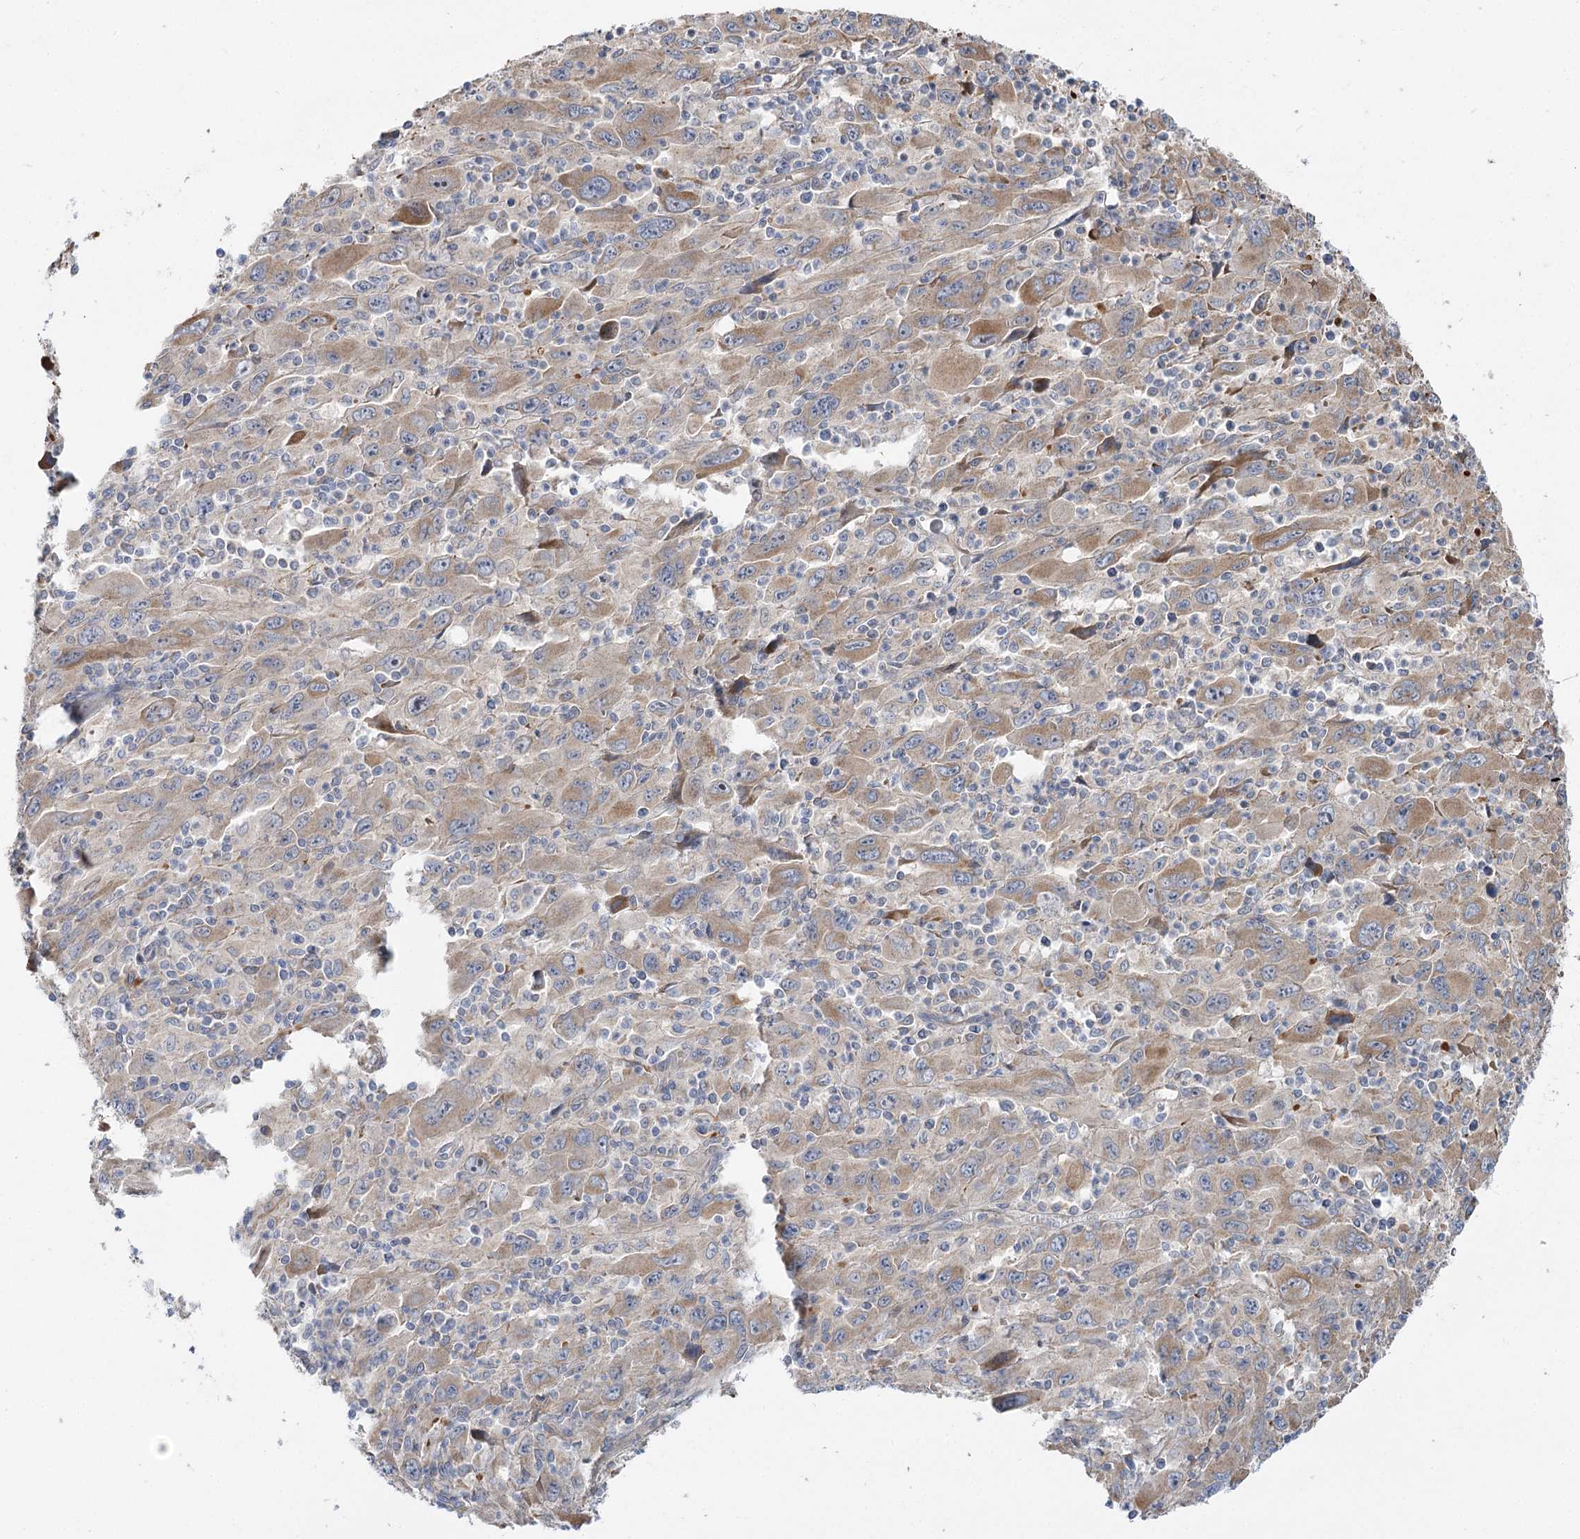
{"staining": {"intensity": "moderate", "quantity": "<25%", "location": "cytoplasmic/membranous"}, "tissue": "melanoma", "cell_type": "Tumor cells", "image_type": "cancer", "snomed": [{"axis": "morphology", "description": "Malignant melanoma, Metastatic site"}, {"axis": "topography", "description": "Skin"}], "caption": "A low amount of moderate cytoplasmic/membranous staining is appreciated in approximately <25% of tumor cells in malignant melanoma (metastatic site) tissue.", "gene": "KIAA0825", "patient": {"sex": "female", "age": 56}}